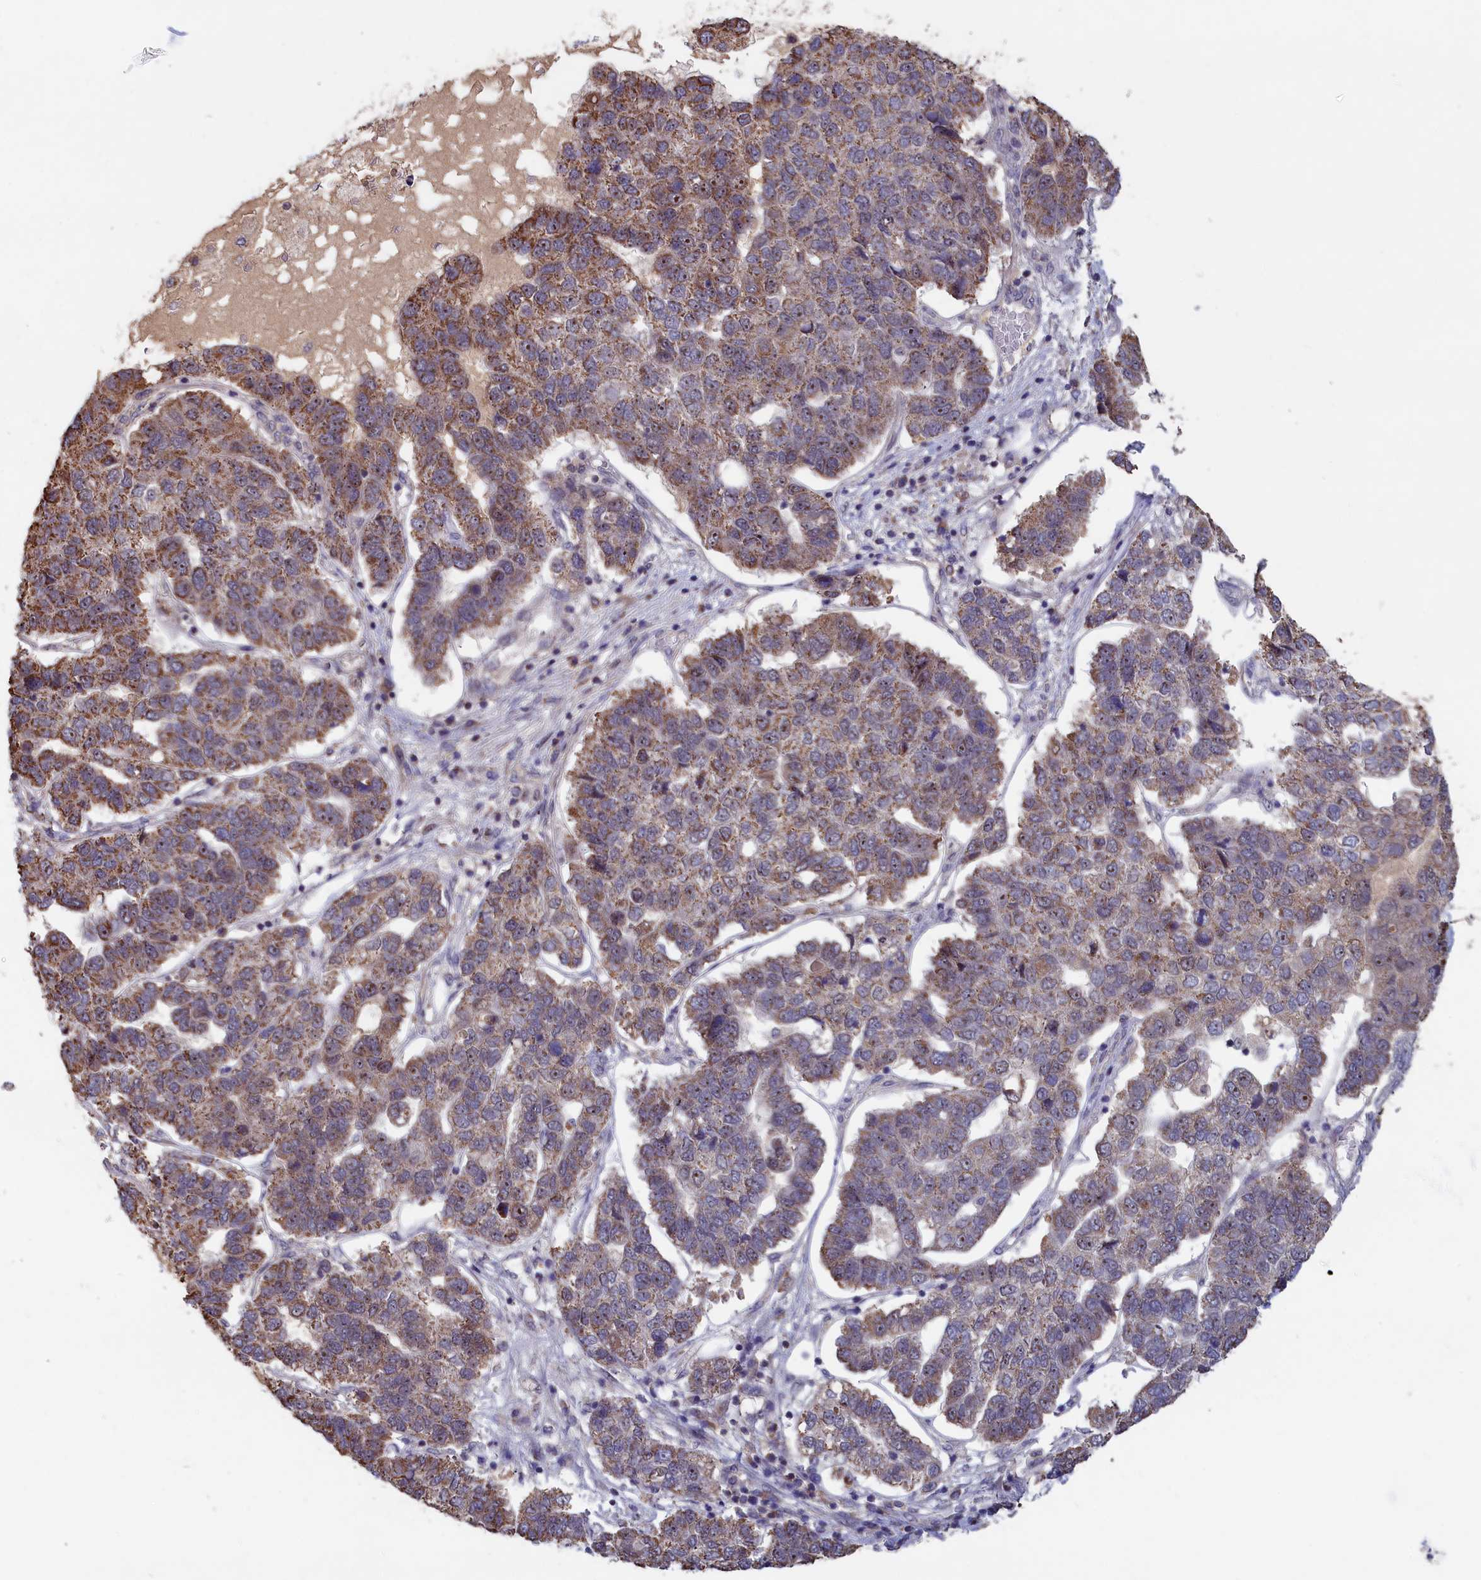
{"staining": {"intensity": "moderate", "quantity": "25%-75%", "location": "cytoplasmic/membranous,nuclear"}, "tissue": "pancreatic cancer", "cell_type": "Tumor cells", "image_type": "cancer", "snomed": [{"axis": "morphology", "description": "Adenocarcinoma, NOS"}, {"axis": "topography", "description": "Pancreas"}], "caption": "Immunohistochemistry (IHC) staining of pancreatic adenocarcinoma, which displays medium levels of moderate cytoplasmic/membranous and nuclear positivity in about 25%-75% of tumor cells indicating moderate cytoplasmic/membranous and nuclear protein expression. The staining was performed using DAB (3,3'-diaminobenzidine) (brown) for protein detection and nuclei were counterstained in hematoxylin (blue).", "gene": "ZNF816", "patient": {"sex": "female", "age": 61}}